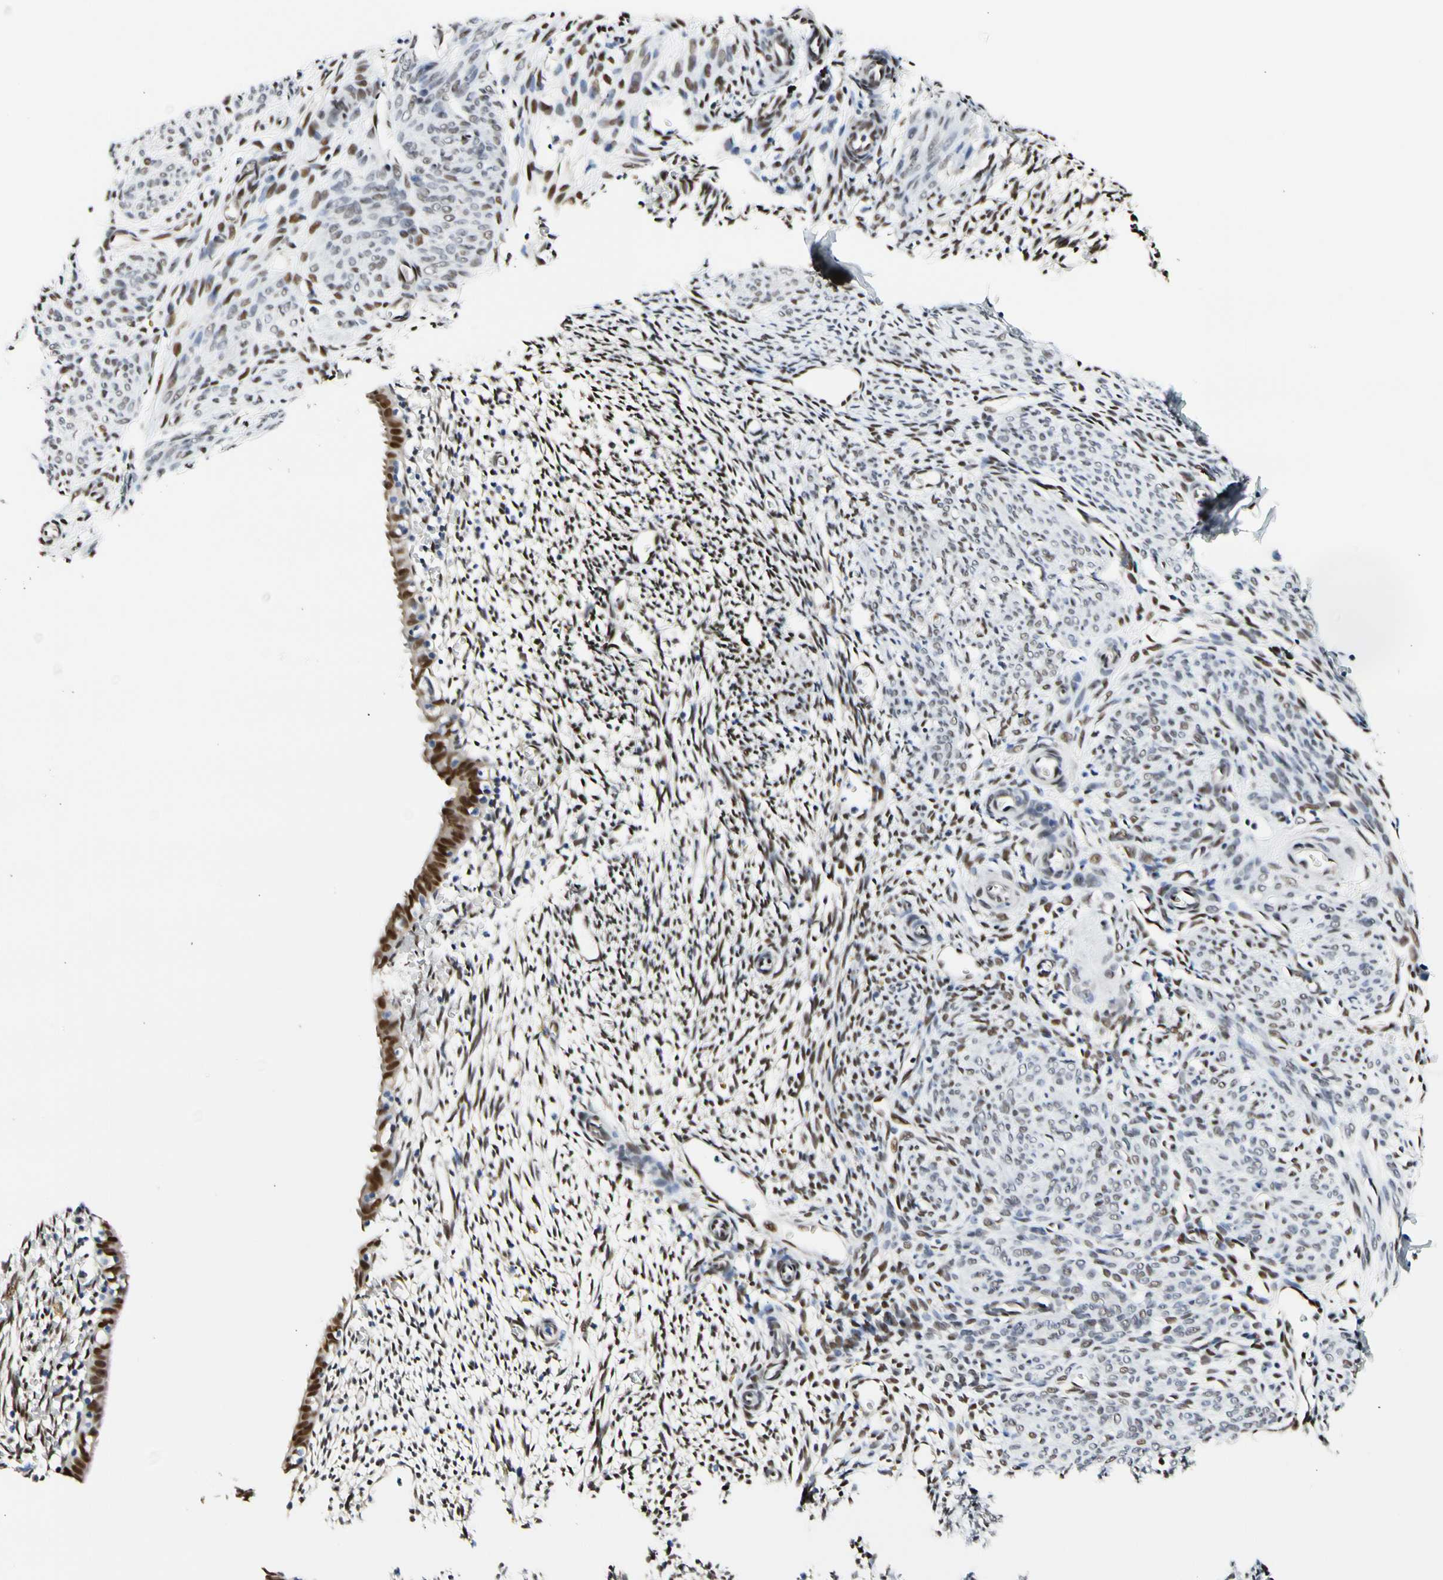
{"staining": {"intensity": "moderate", "quantity": "25%-75%", "location": "nuclear"}, "tissue": "endometrium", "cell_type": "Cells in endometrial stroma", "image_type": "normal", "snomed": [{"axis": "morphology", "description": "Normal tissue, NOS"}, {"axis": "morphology", "description": "Atrophy, NOS"}, {"axis": "topography", "description": "Uterus"}, {"axis": "topography", "description": "Endometrium"}], "caption": "Endometrium stained for a protein exhibits moderate nuclear positivity in cells in endometrial stroma. Nuclei are stained in blue.", "gene": "NFIA", "patient": {"sex": "female", "age": 68}}